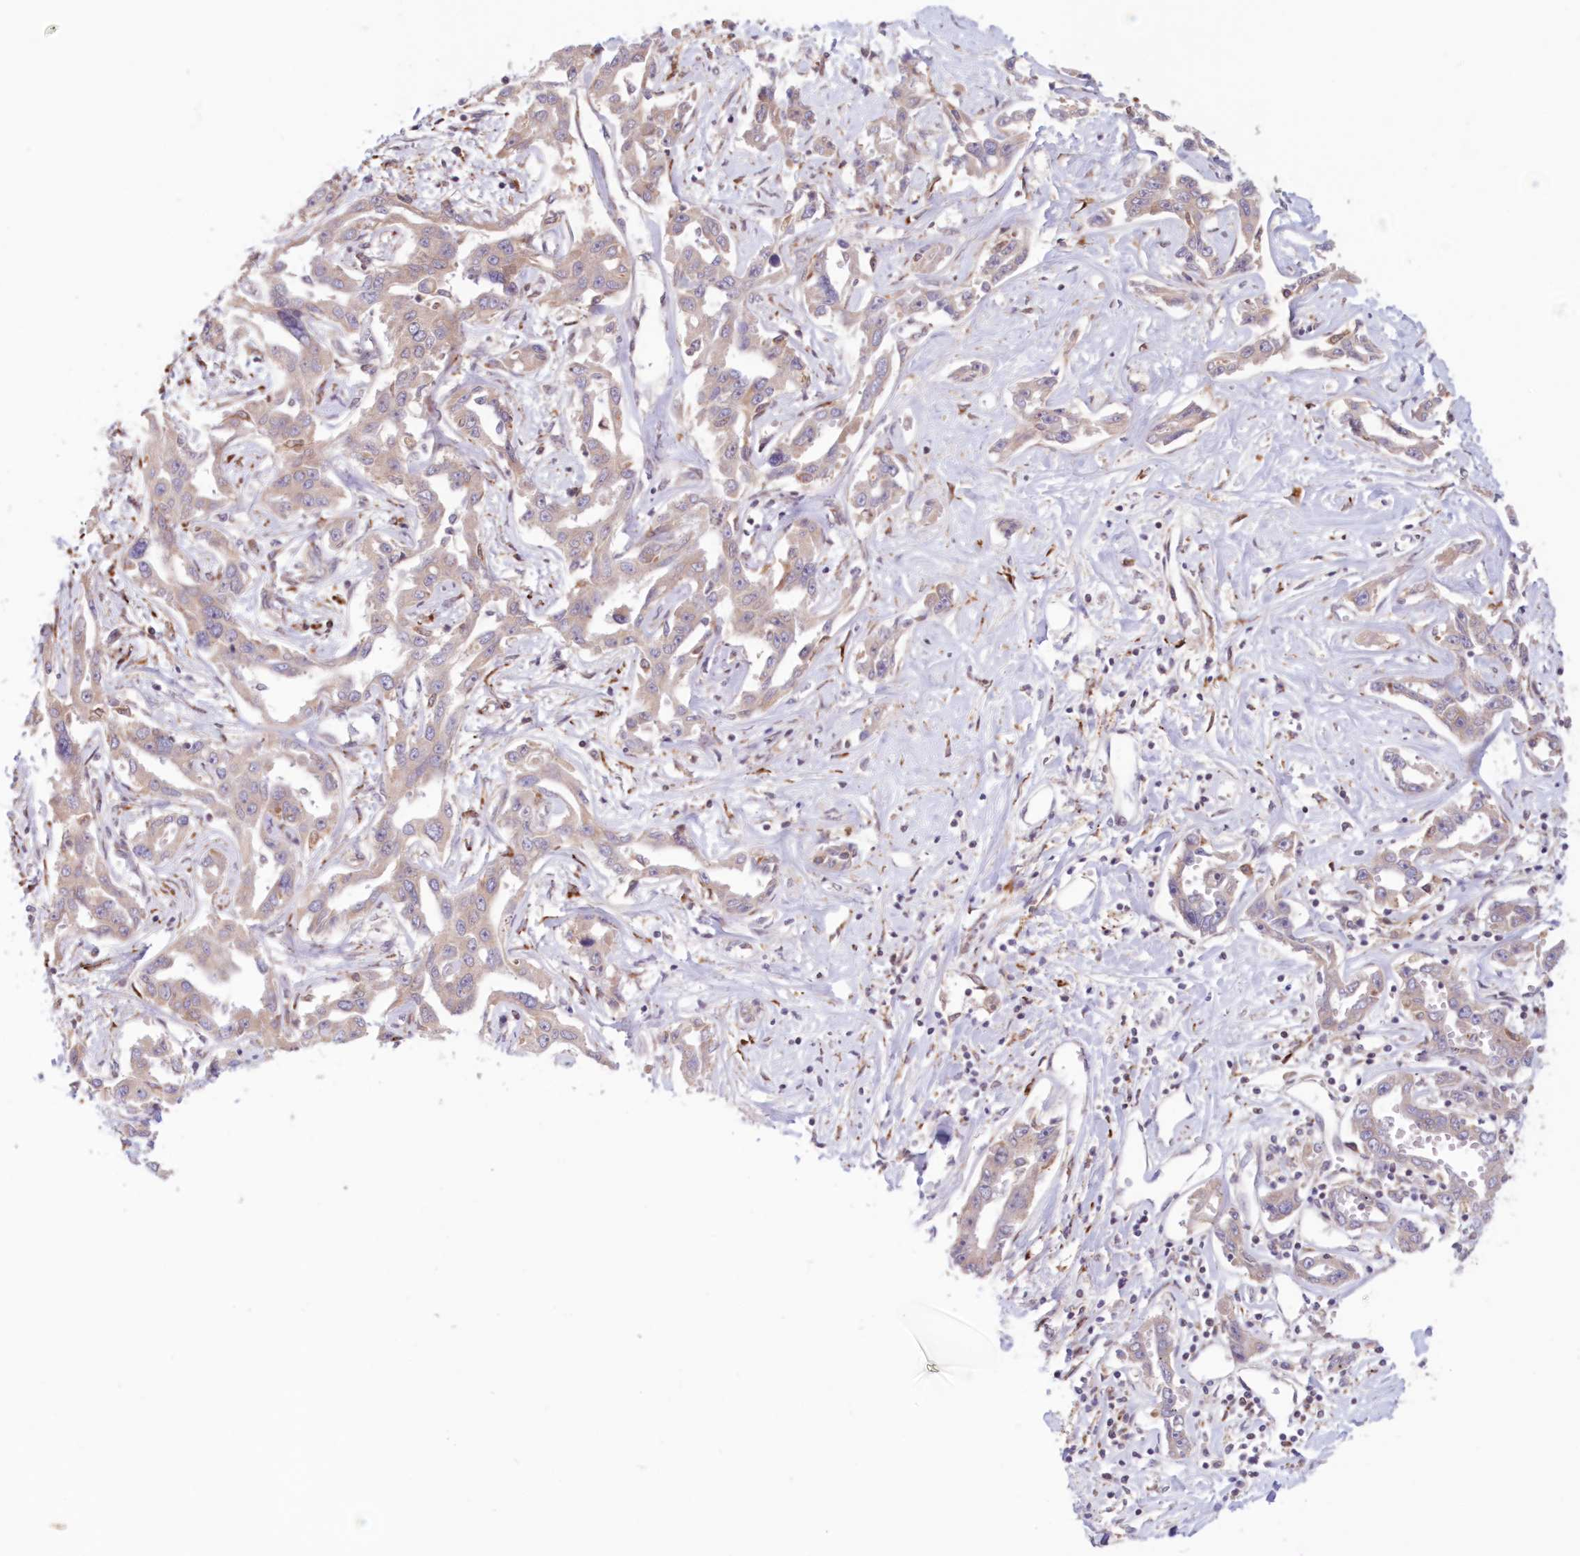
{"staining": {"intensity": "negative", "quantity": "none", "location": "none"}, "tissue": "liver cancer", "cell_type": "Tumor cells", "image_type": "cancer", "snomed": [{"axis": "morphology", "description": "Cholangiocarcinoma"}, {"axis": "topography", "description": "Liver"}], "caption": "There is no significant expression in tumor cells of liver cancer (cholangiocarcinoma).", "gene": "PCYOX1L", "patient": {"sex": "male", "age": 59}}